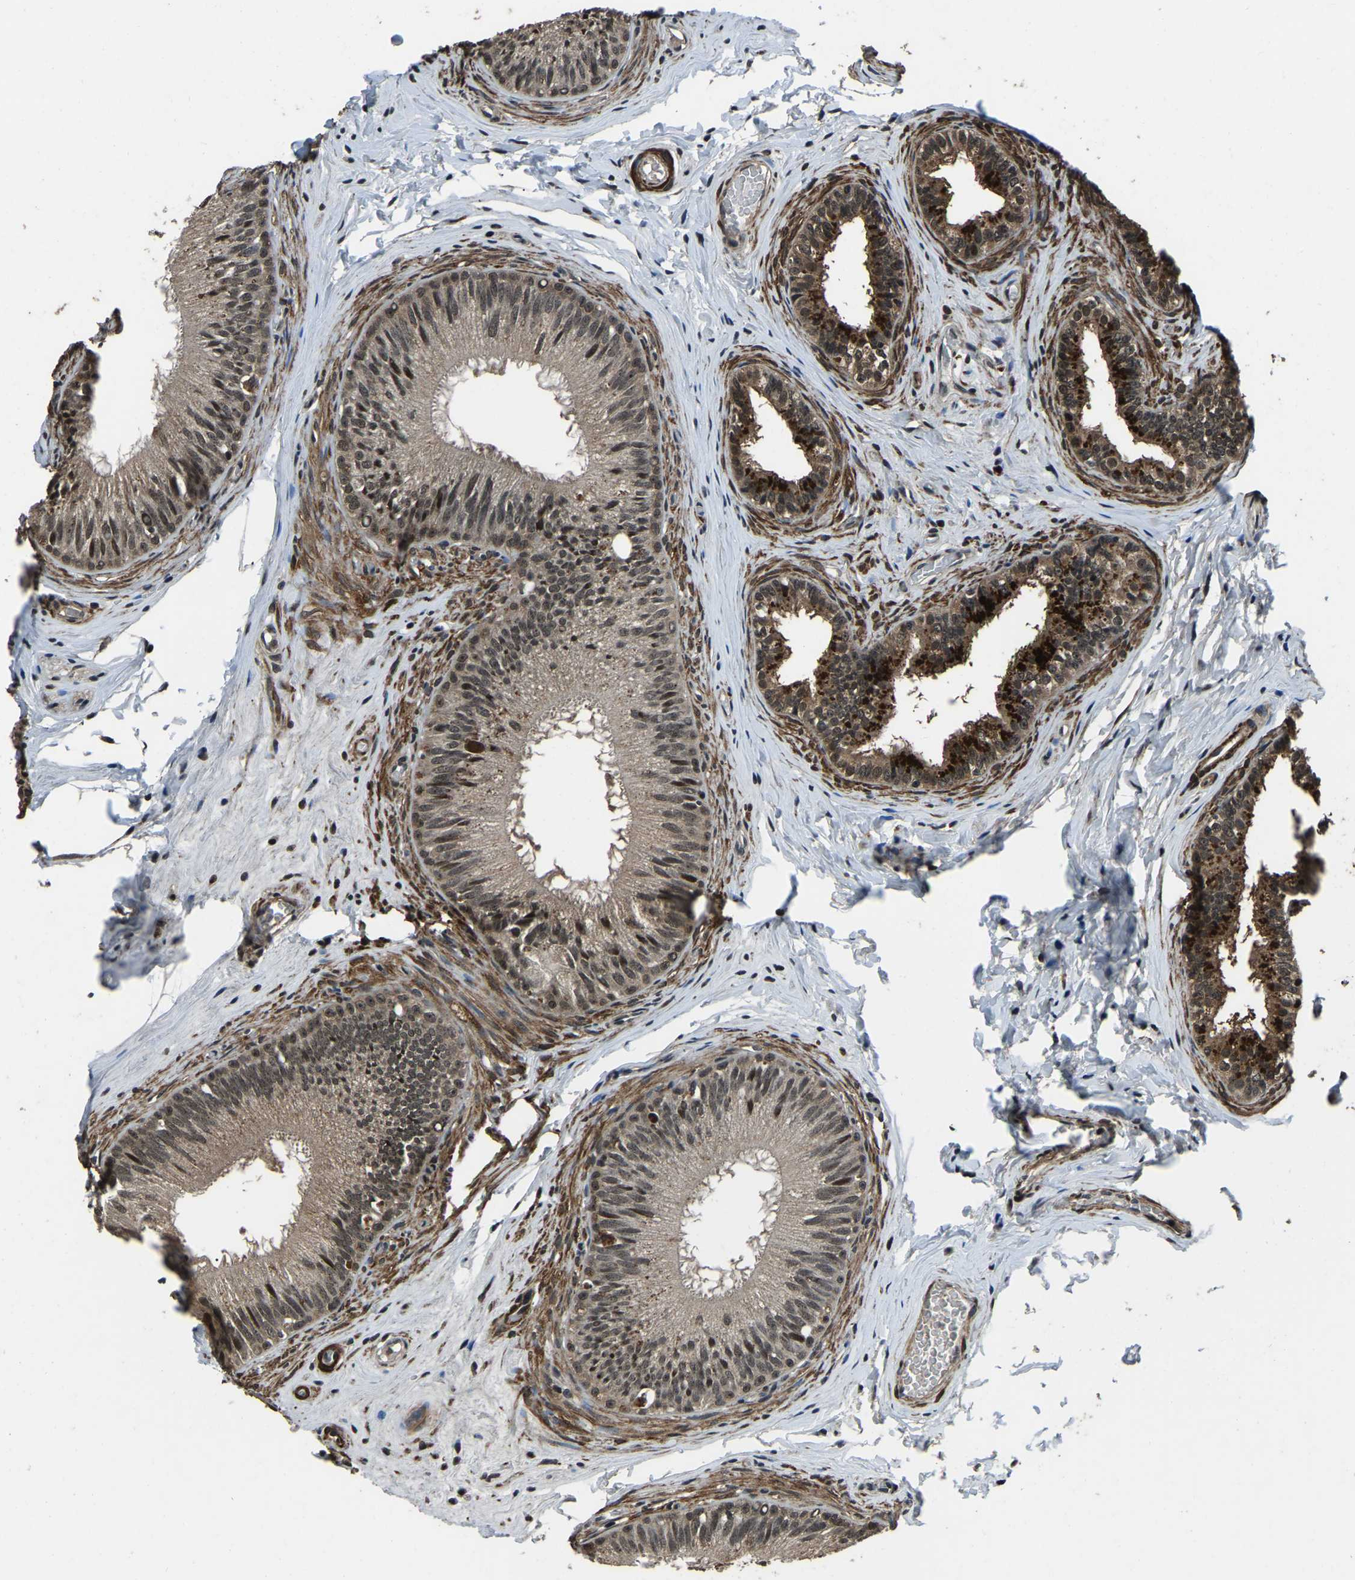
{"staining": {"intensity": "moderate", "quantity": ">75%", "location": "cytoplasmic/membranous,nuclear"}, "tissue": "epididymis", "cell_type": "Glandular cells", "image_type": "normal", "snomed": [{"axis": "morphology", "description": "Normal tissue, NOS"}, {"axis": "topography", "description": "Testis"}, {"axis": "topography", "description": "Epididymis"}], "caption": "Epididymis stained with immunohistochemistry (IHC) exhibits moderate cytoplasmic/membranous,nuclear positivity in approximately >75% of glandular cells.", "gene": "ANKIB1", "patient": {"sex": "male", "age": 36}}